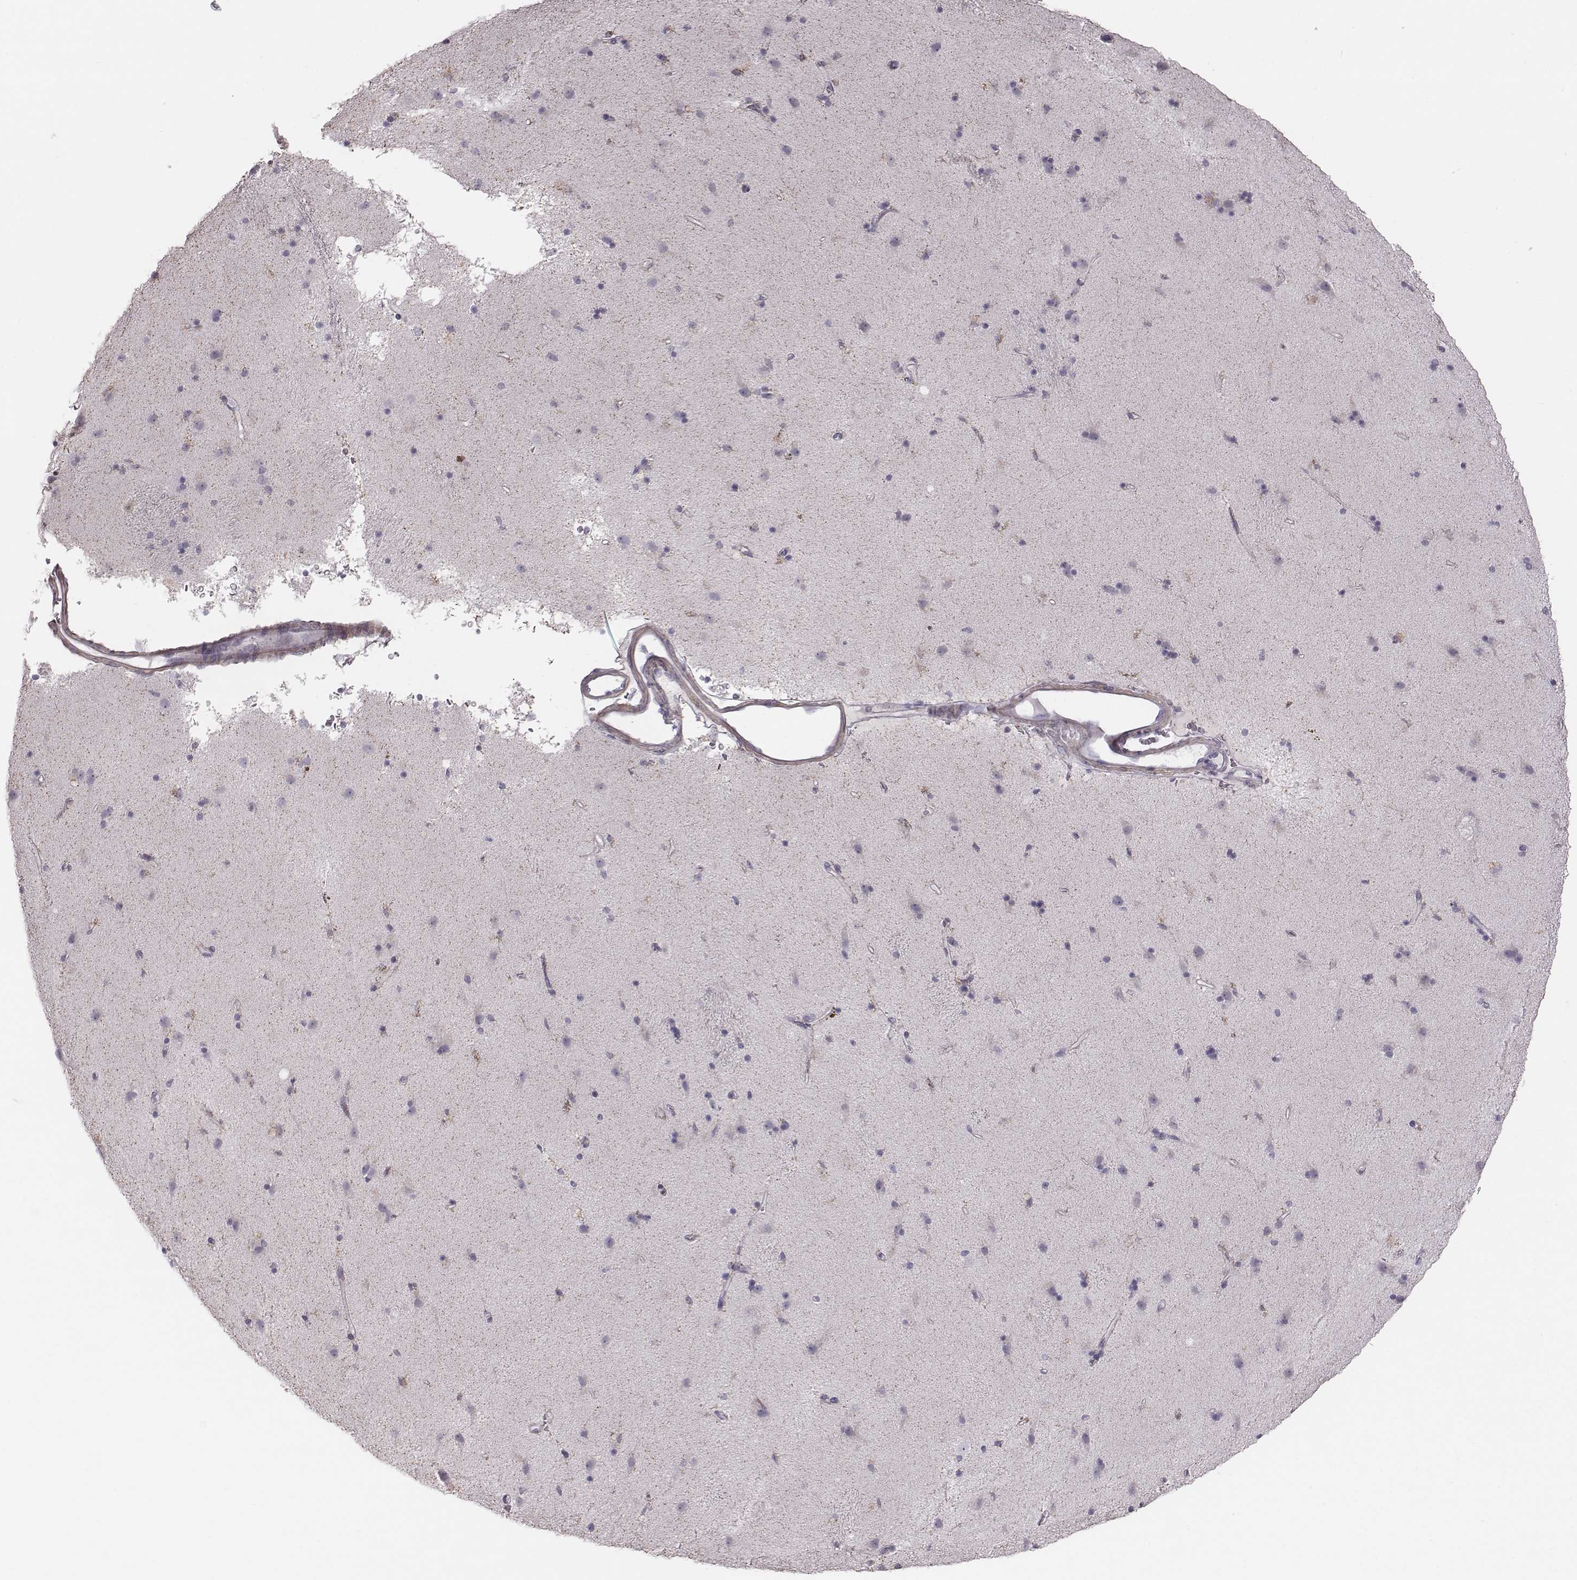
{"staining": {"intensity": "negative", "quantity": "none", "location": "none"}, "tissue": "caudate", "cell_type": "Glial cells", "image_type": "normal", "snomed": [{"axis": "morphology", "description": "Normal tissue, NOS"}, {"axis": "topography", "description": "Lateral ventricle wall"}], "caption": "A histopathology image of human caudate is negative for staining in glial cells. The staining was performed using DAB (3,3'-diaminobenzidine) to visualize the protein expression in brown, while the nuclei were stained in blue with hematoxylin (Magnification: 20x).", "gene": "CRISP1", "patient": {"sex": "female", "age": 71}}